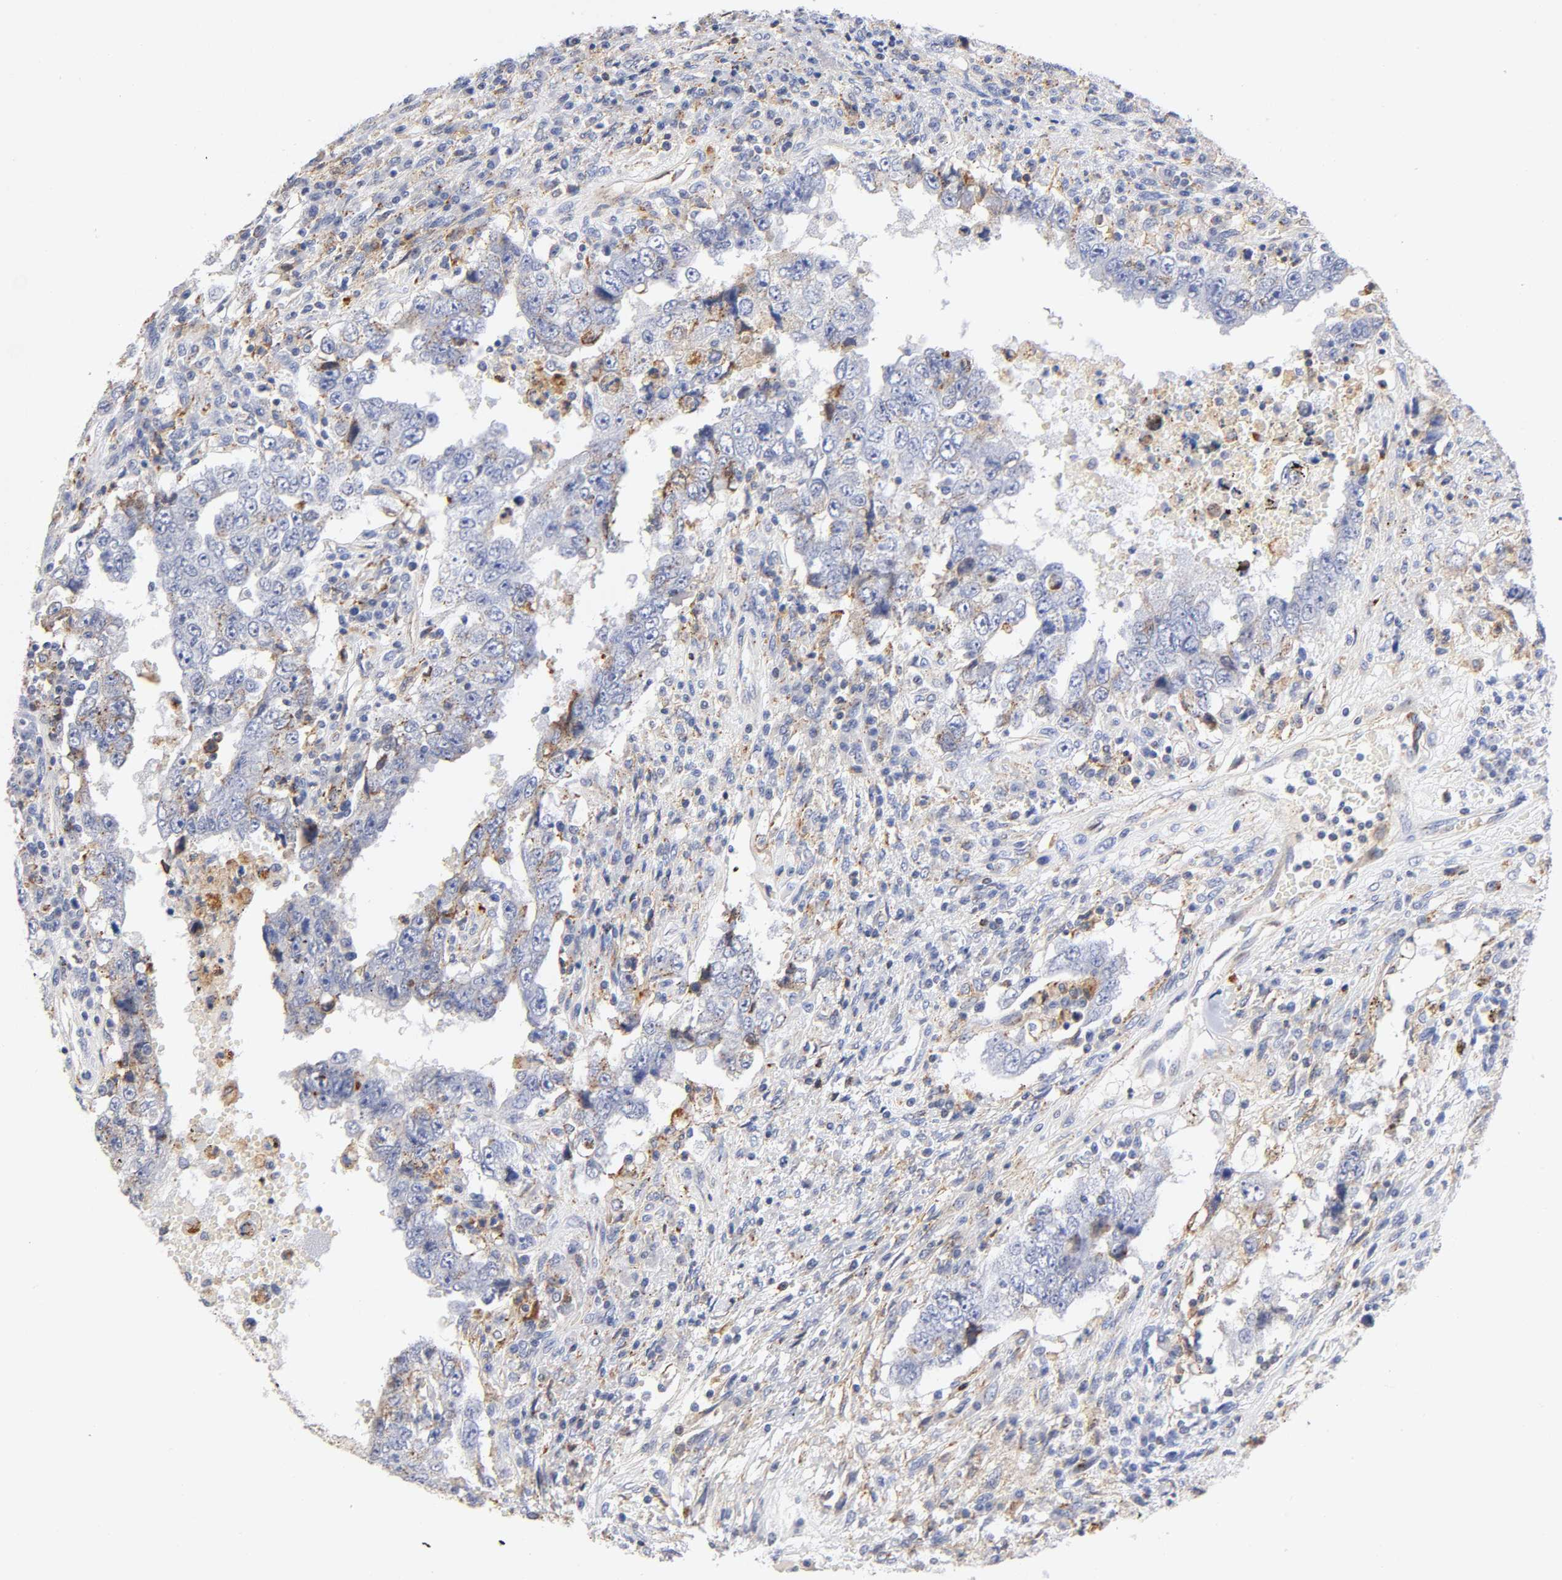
{"staining": {"intensity": "negative", "quantity": "none", "location": "none"}, "tissue": "testis cancer", "cell_type": "Tumor cells", "image_type": "cancer", "snomed": [{"axis": "morphology", "description": "Carcinoma, Embryonal, NOS"}, {"axis": "topography", "description": "Testis"}], "caption": "A histopathology image of human testis embryonal carcinoma is negative for staining in tumor cells. (Brightfield microscopy of DAB immunohistochemistry (IHC) at high magnification).", "gene": "ANXA7", "patient": {"sex": "male", "age": 26}}